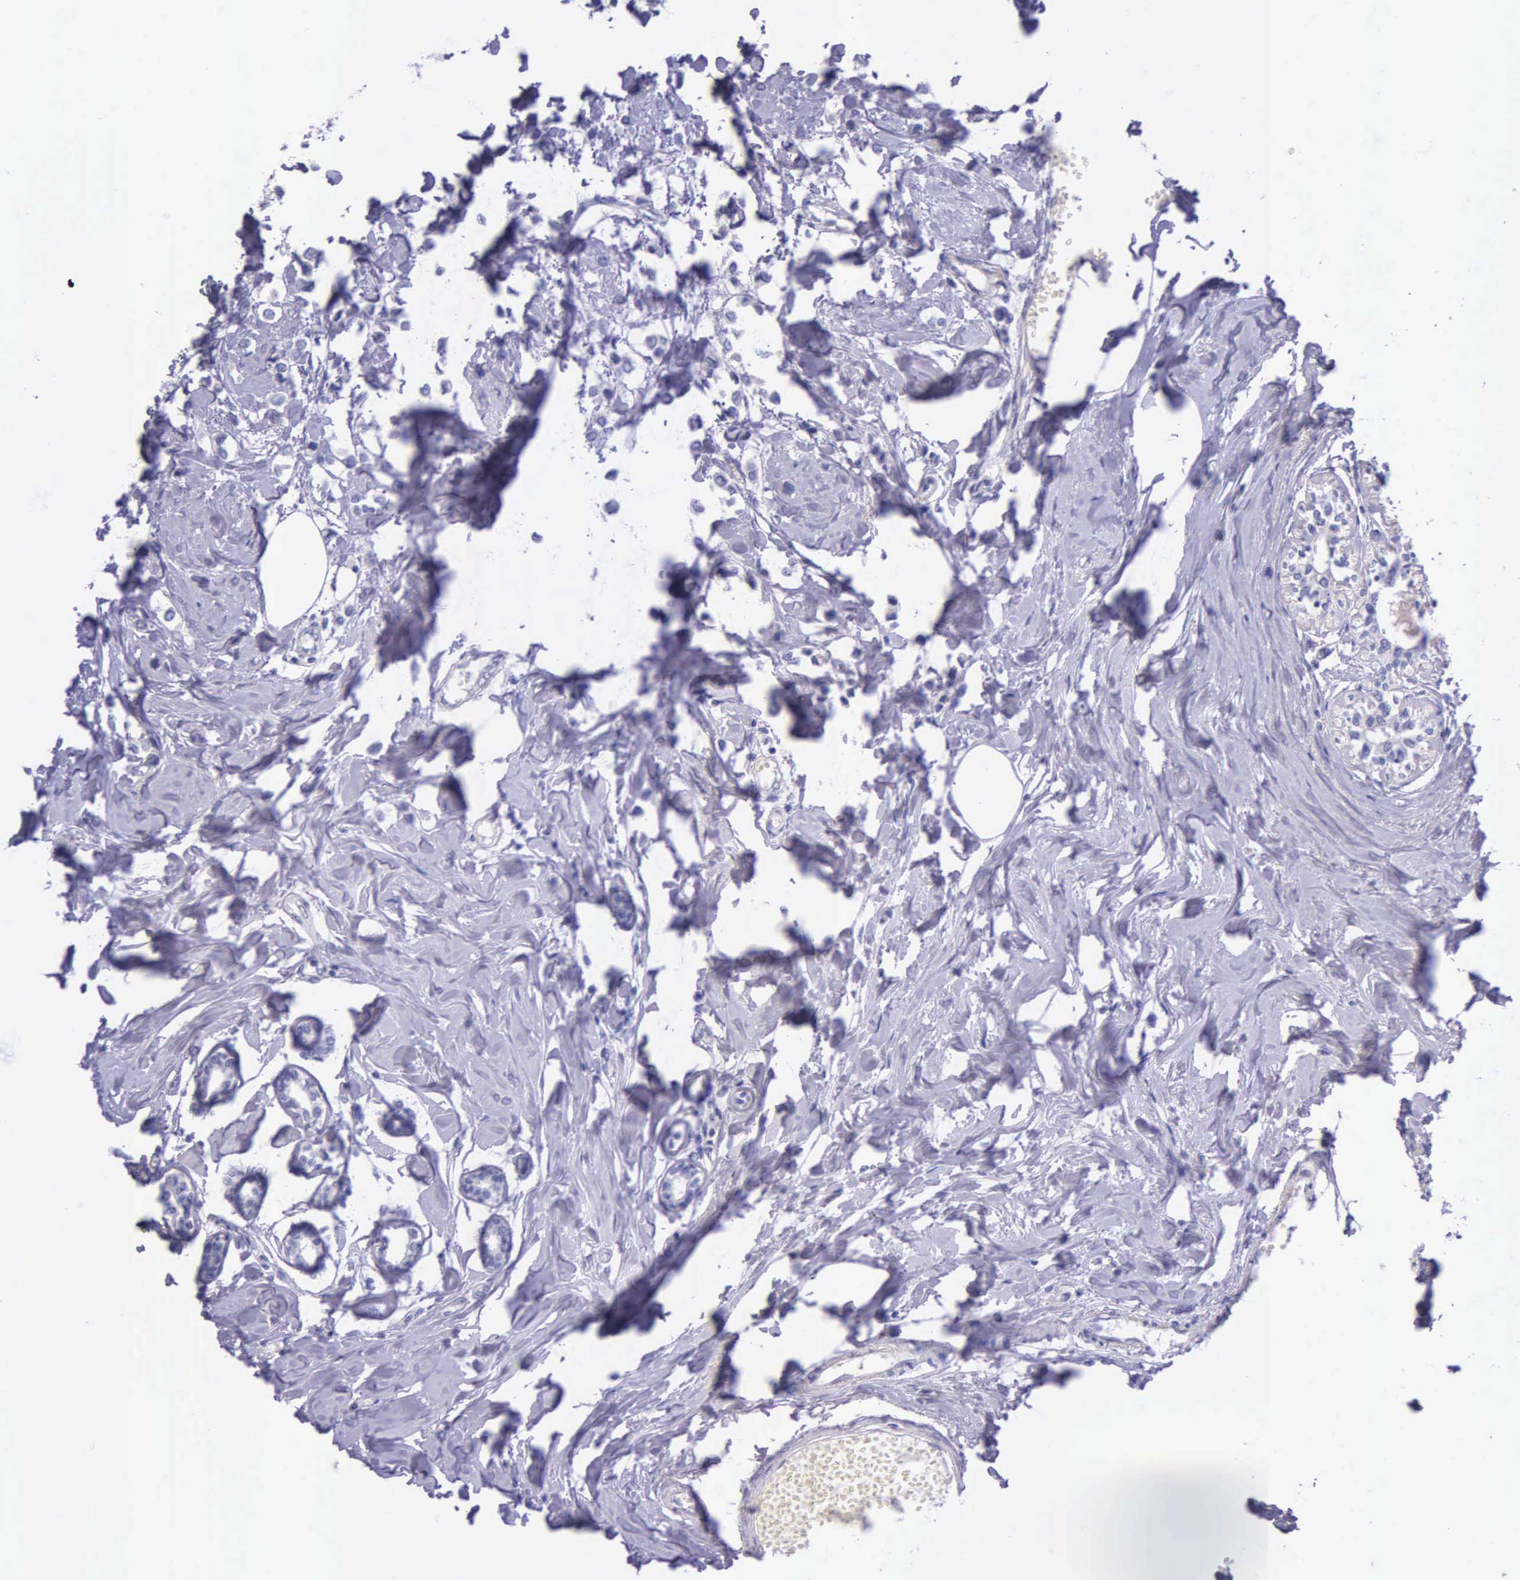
{"staining": {"intensity": "negative", "quantity": "none", "location": "none"}, "tissue": "breast cancer", "cell_type": "Tumor cells", "image_type": "cancer", "snomed": [{"axis": "morphology", "description": "Lobular carcinoma"}, {"axis": "topography", "description": "Breast"}], "caption": "DAB (3,3'-diaminobenzidine) immunohistochemical staining of breast lobular carcinoma displays no significant positivity in tumor cells.", "gene": "THSD7A", "patient": {"sex": "female", "age": 51}}